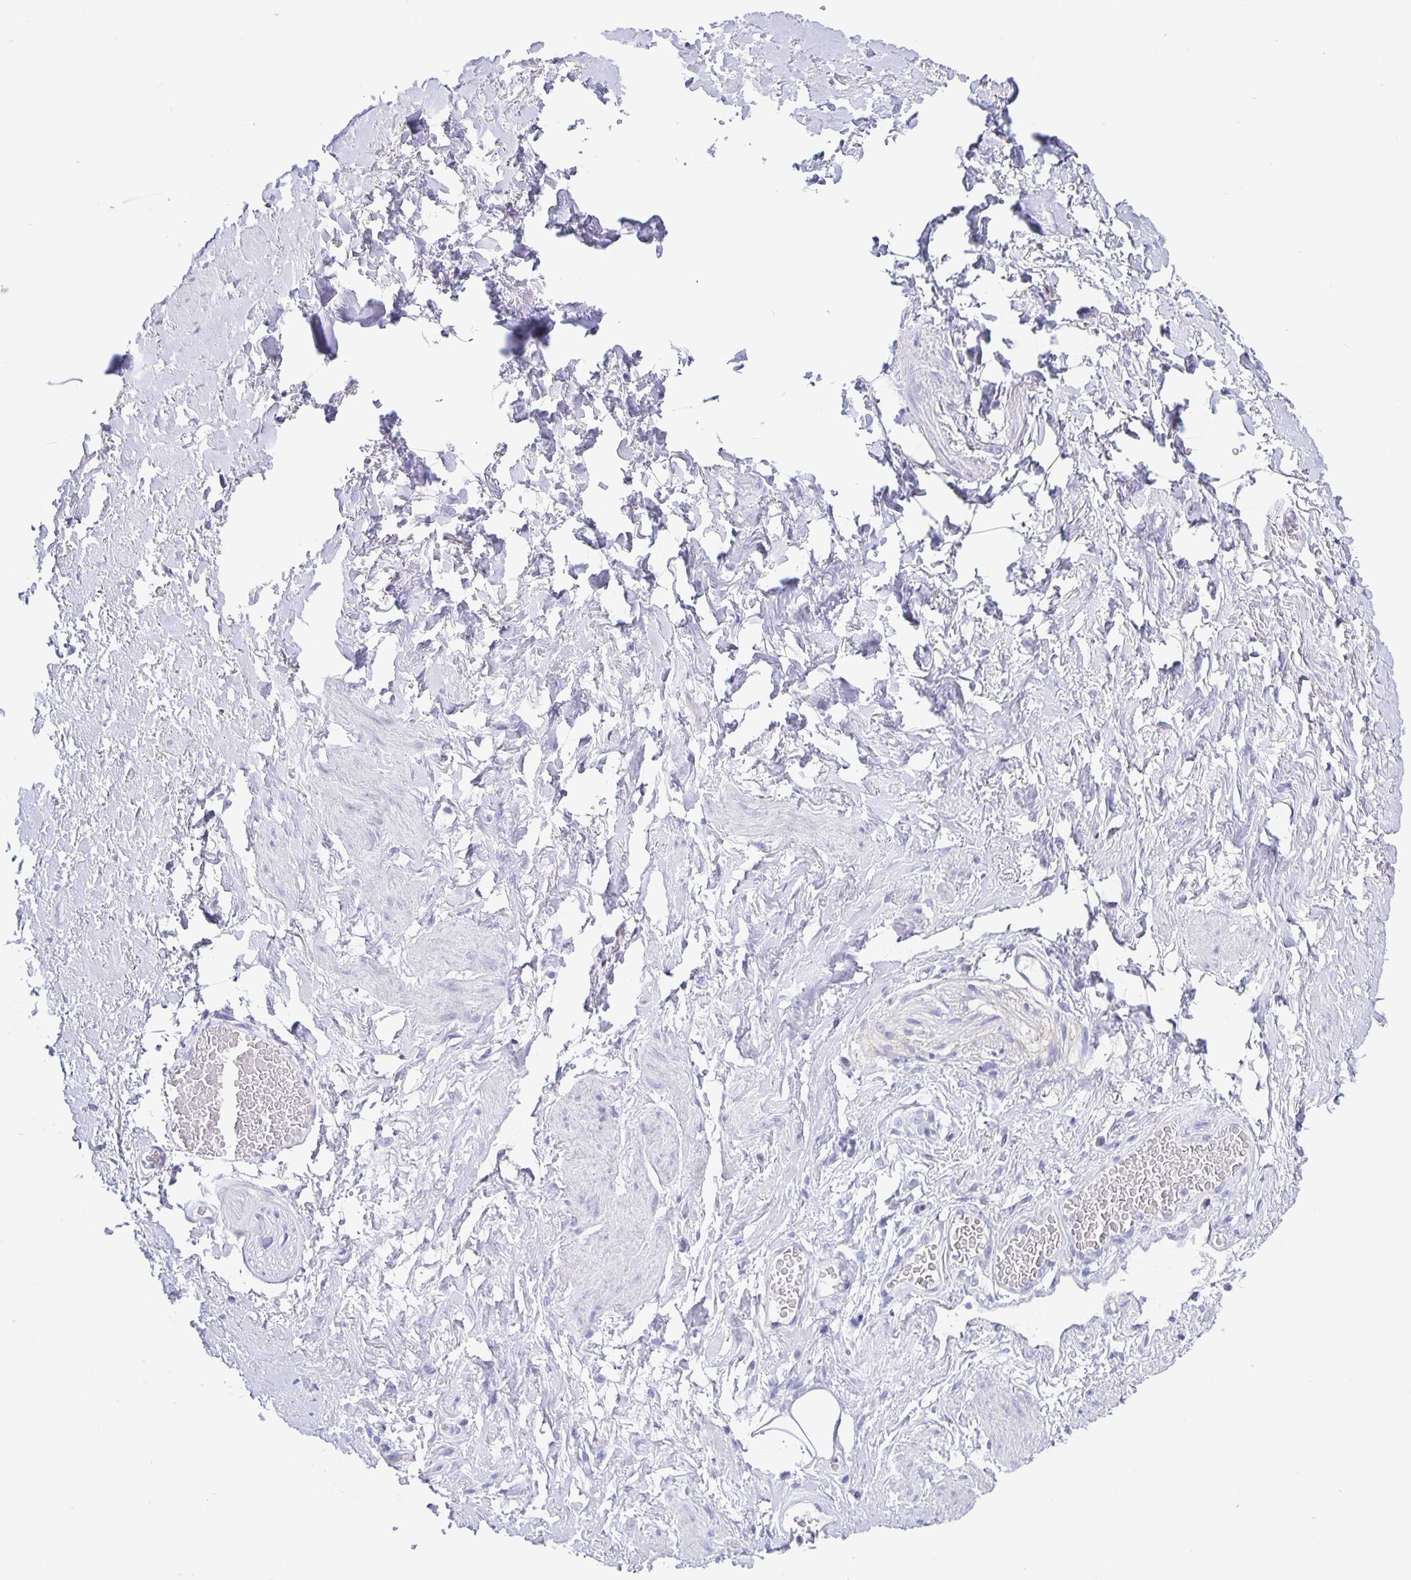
{"staining": {"intensity": "negative", "quantity": "none", "location": "none"}, "tissue": "adipose tissue", "cell_type": "Adipocytes", "image_type": "normal", "snomed": [{"axis": "morphology", "description": "Normal tissue, NOS"}, {"axis": "topography", "description": "Vagina"}, {"axis": "topography", "description": "Peripheral nerve tissue"}], "caption": "Human adipose tissue stained for a protein using immunohistochemistry (IHC) demonstrates no staining in adipocytes.", "gene": "ERMN", "patient": {"sex": "female", "age": 71}}